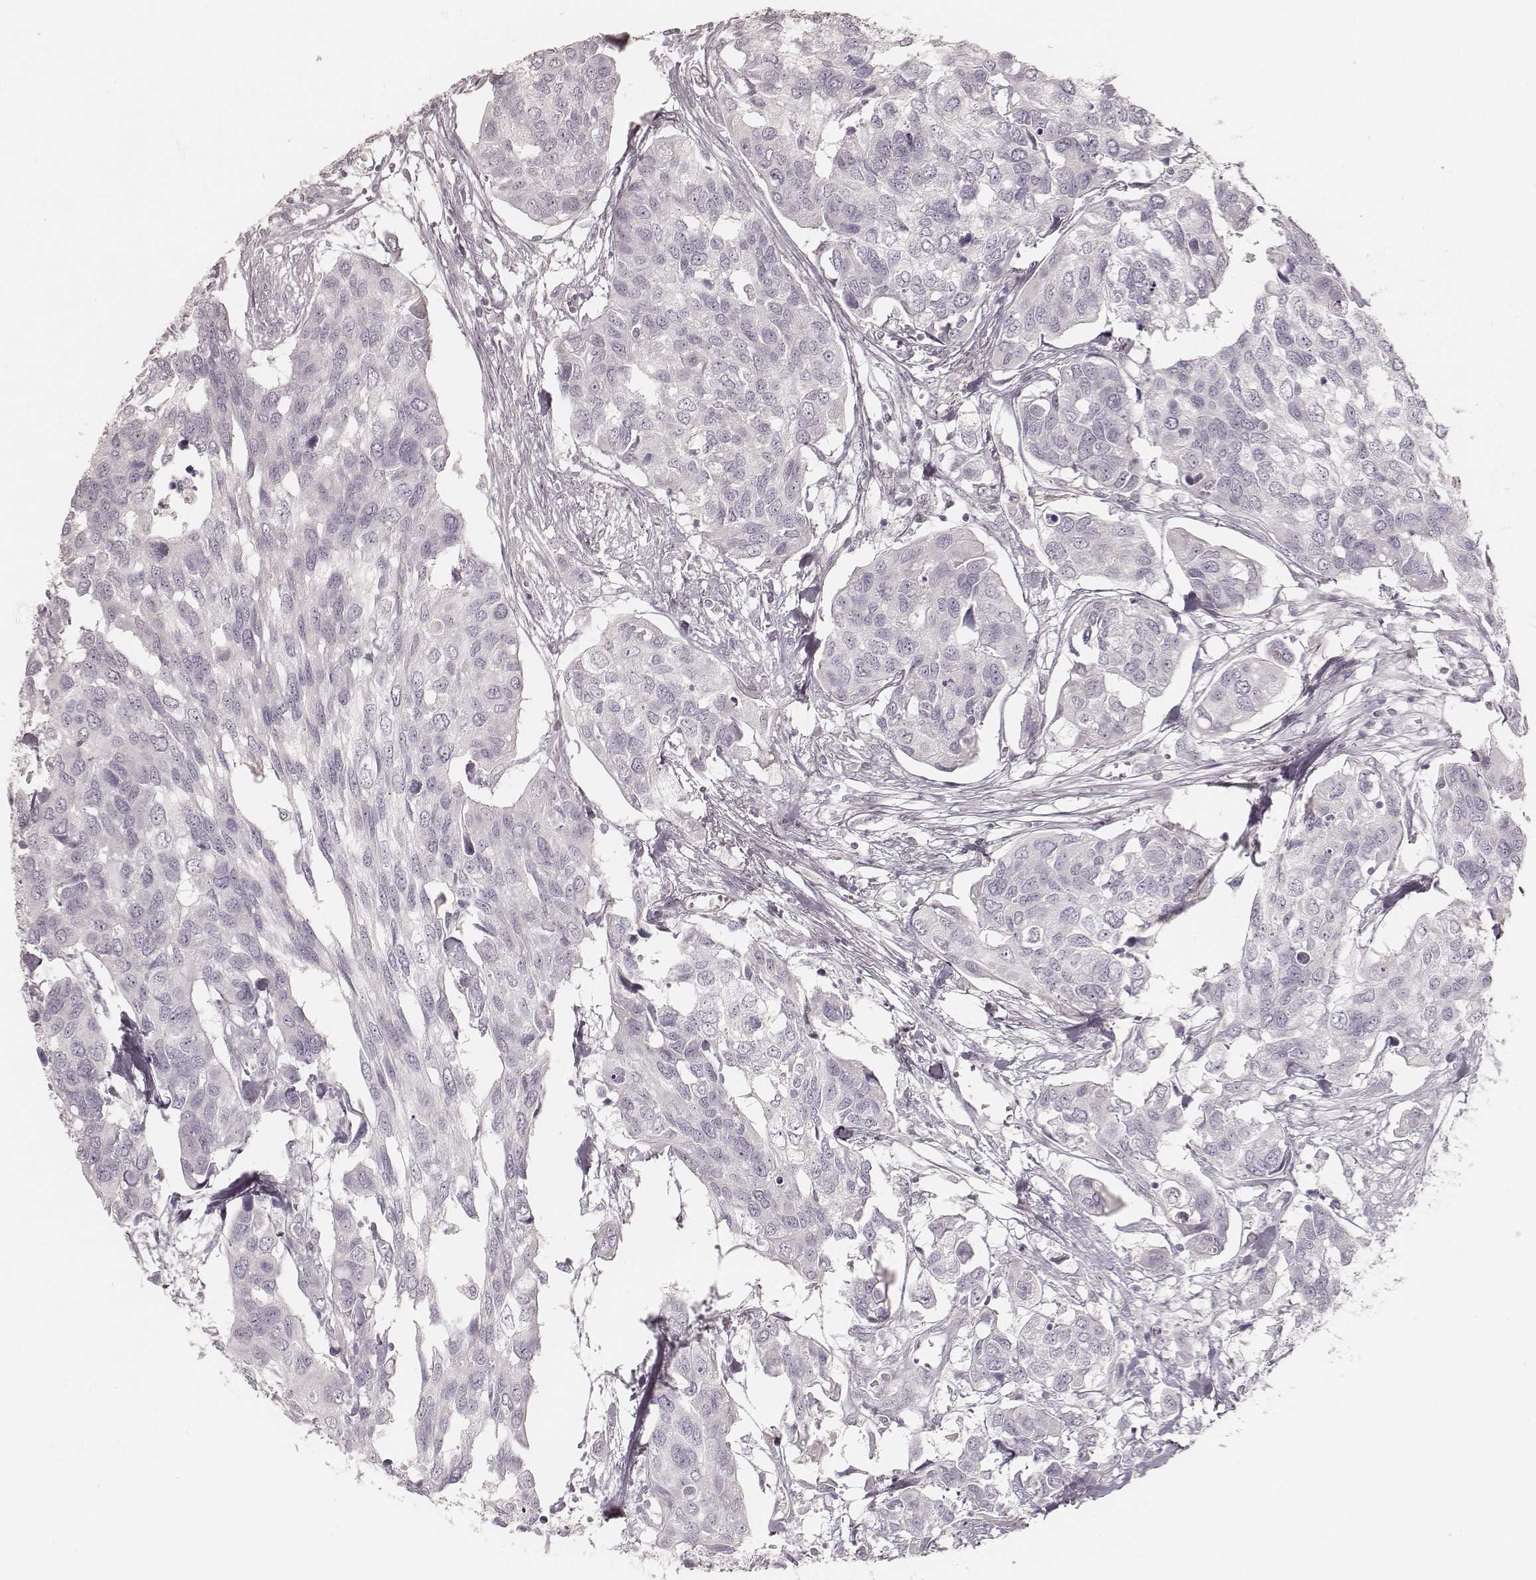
{"staining": {"intensity": "negative", "quantity": "none", "location": "none"}, "tissue": "urothelial cancer", "cell_type": "Tumor cells", "image_type": "cancer", "snomed": [{"axis": "morphology", "description": "Urothelial carcinoma, High grade"}, {"axis": "topography", "description": "Urinary bladder"}], "caption": "Protein analysis of urothelial cancer shows no significant expression in tumor cells. The staining is performed using DAB (3,3'-diaminobenzidine) brown chromogen with nuclei counter-stained in using hematoxylin.", "gene": "KRT26", "patient": {"sex": "male", "age": 60}}